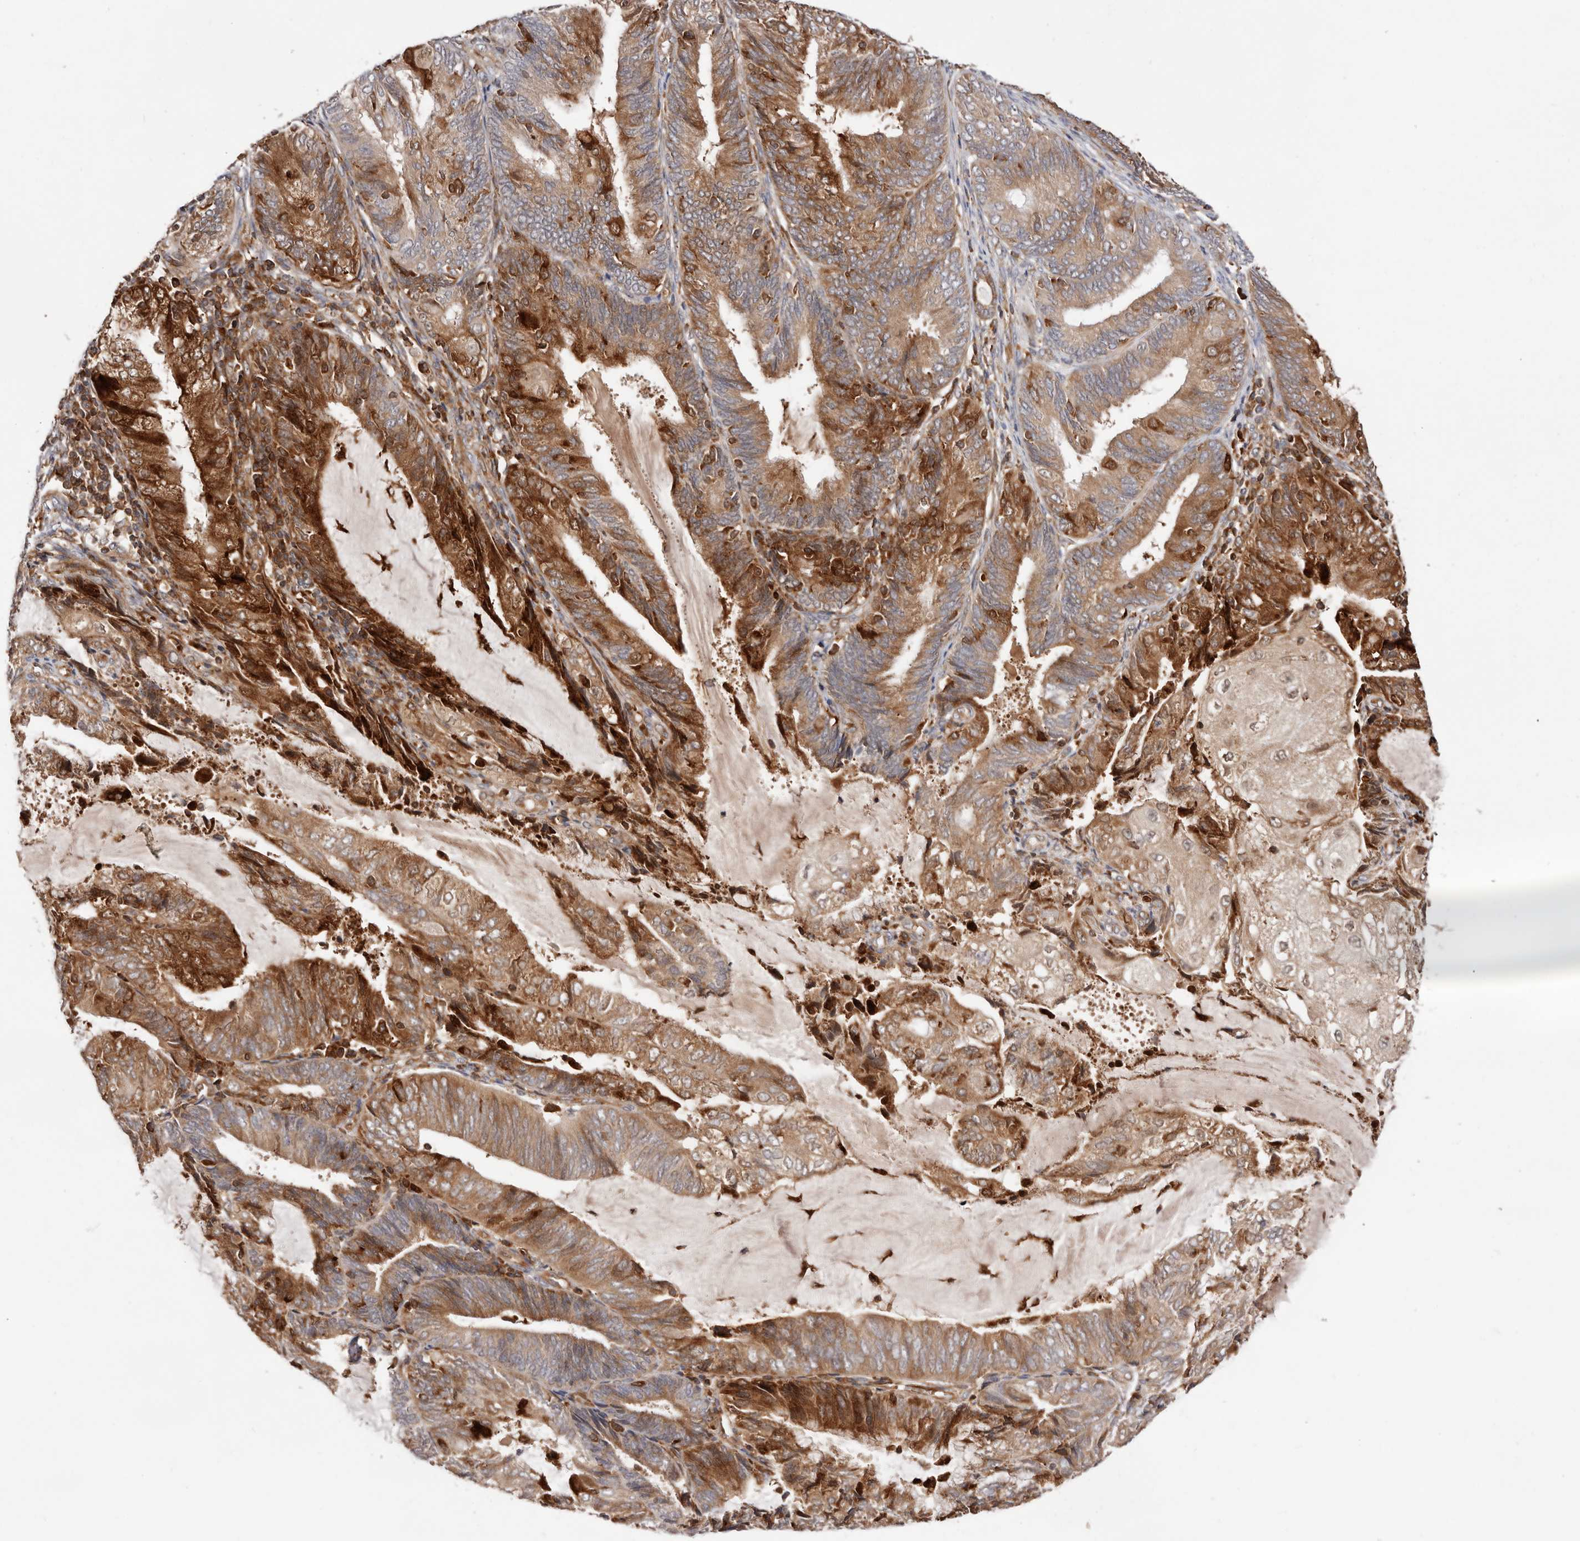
{"staining": {"intensity": "strong", "quantity": ">75%", "location": "cytoplasmic/membranous"}, "tissue": "endometrial cancer", "cell_type": "Tumor cells", "image_type": "cancer", "snomed": [{"axis": "morphology", "description": "Adenocarcinoma, NOS"}, {"axis": "topography", "description": "Endometrium"}], "caption": "Endometrial adenocarcinoma stained with DAB (3,3'-diaminobenzidine) immunohistochemistry displays high levels of strong cytoplasmic/membranous staining in approximately >75% of tumor cells. The protein is shown in brown color, while the nuclei are stained blue.", "gene": "RNF213", "patient": {"sex": "female", "age": 81}}